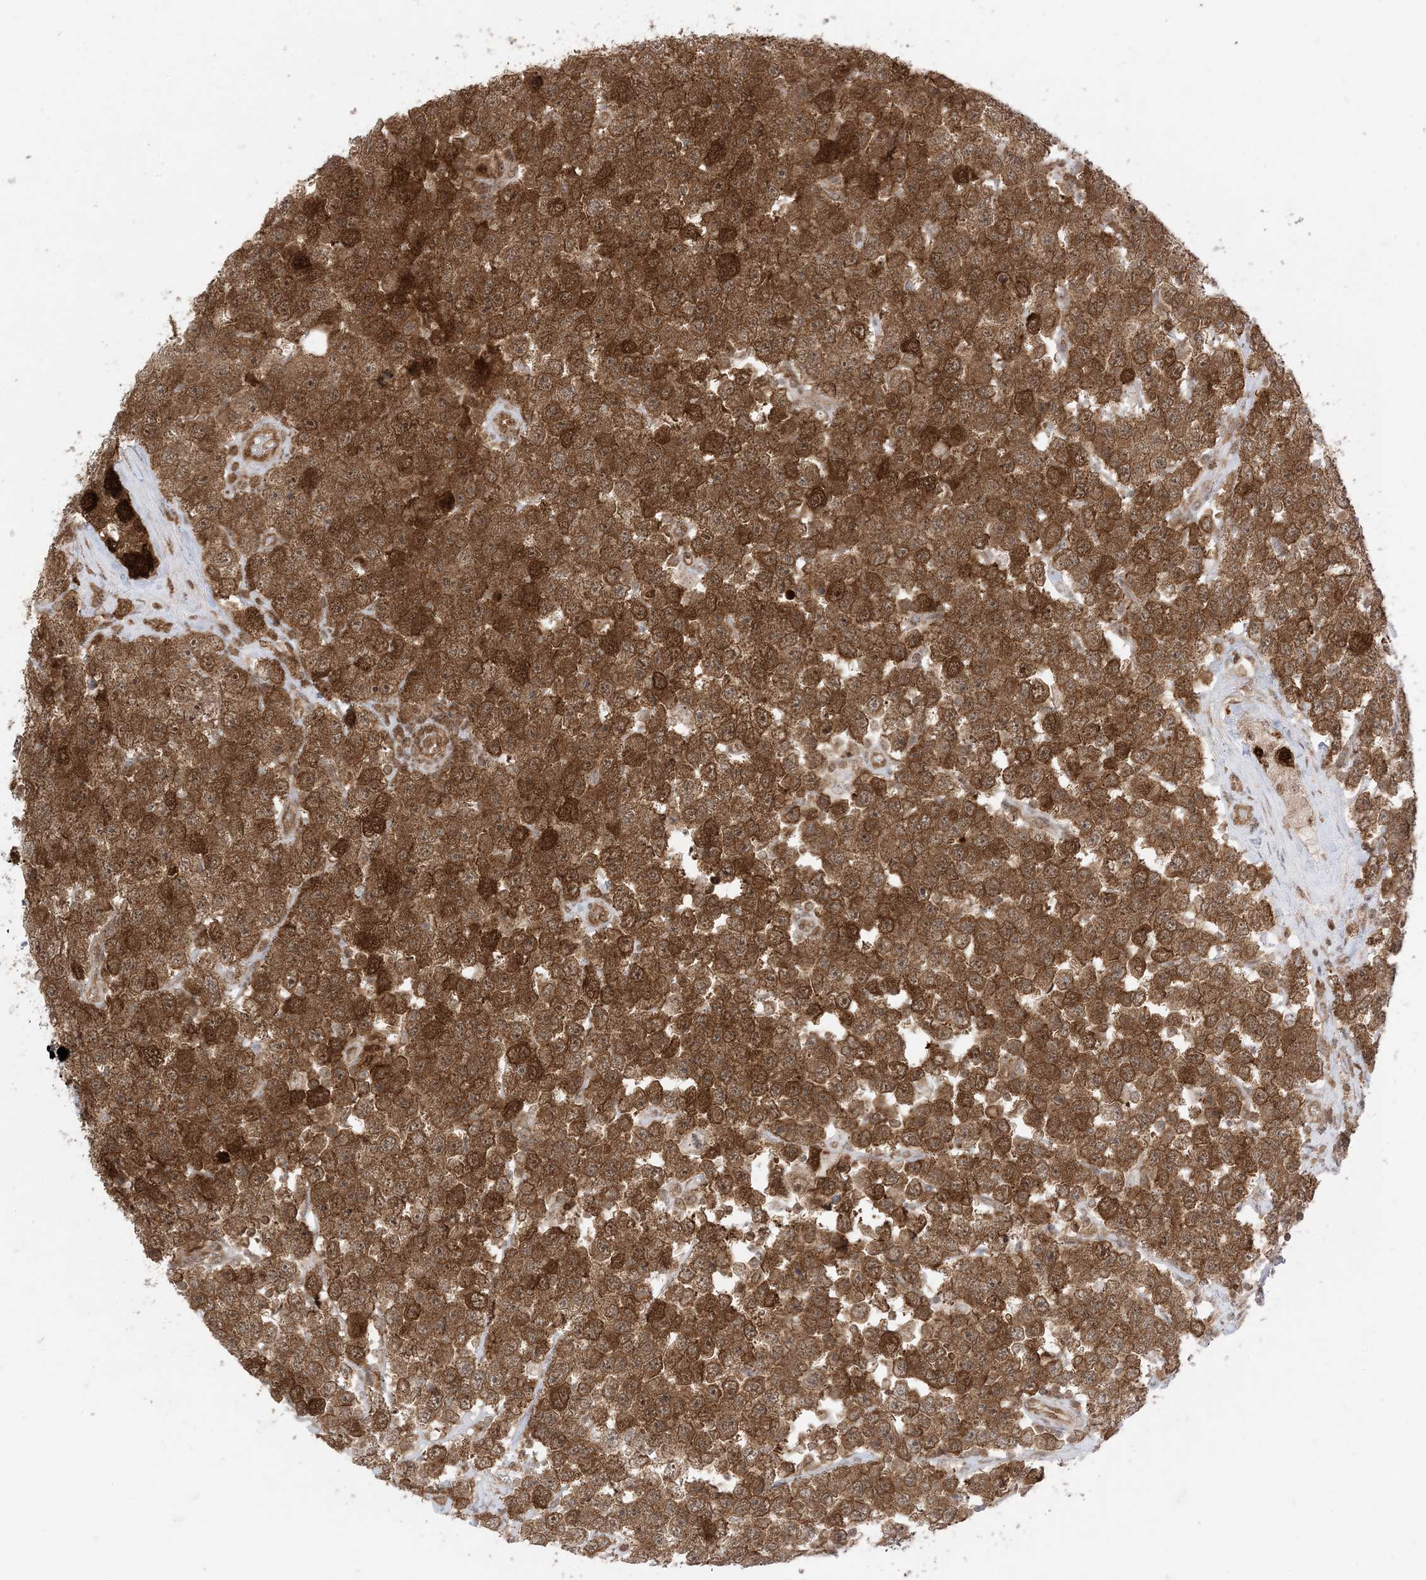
{"staining": {"intensity": "moderate", "quantity": ">75%", "location": "cytoplasmic/membranous,nuclear"}, "tissue": "testis cancer", "cell_type": "Tumor cells", "image_type": "cancer", "snomed": [{"axis": "morphology", "description": "Seminoma, NOS"}, {"axis": "topography", "description": "Testis"}], "caption": "Immunohistochemistry (IHC) (DAB) staining of seminoma (testis) exhibits moderate cytoplasmic/membranous and nuclear protein positivity in about >75% of tumor cells.", "gene": "PTPA", "patient": {"sex": "male", "age": 28}}